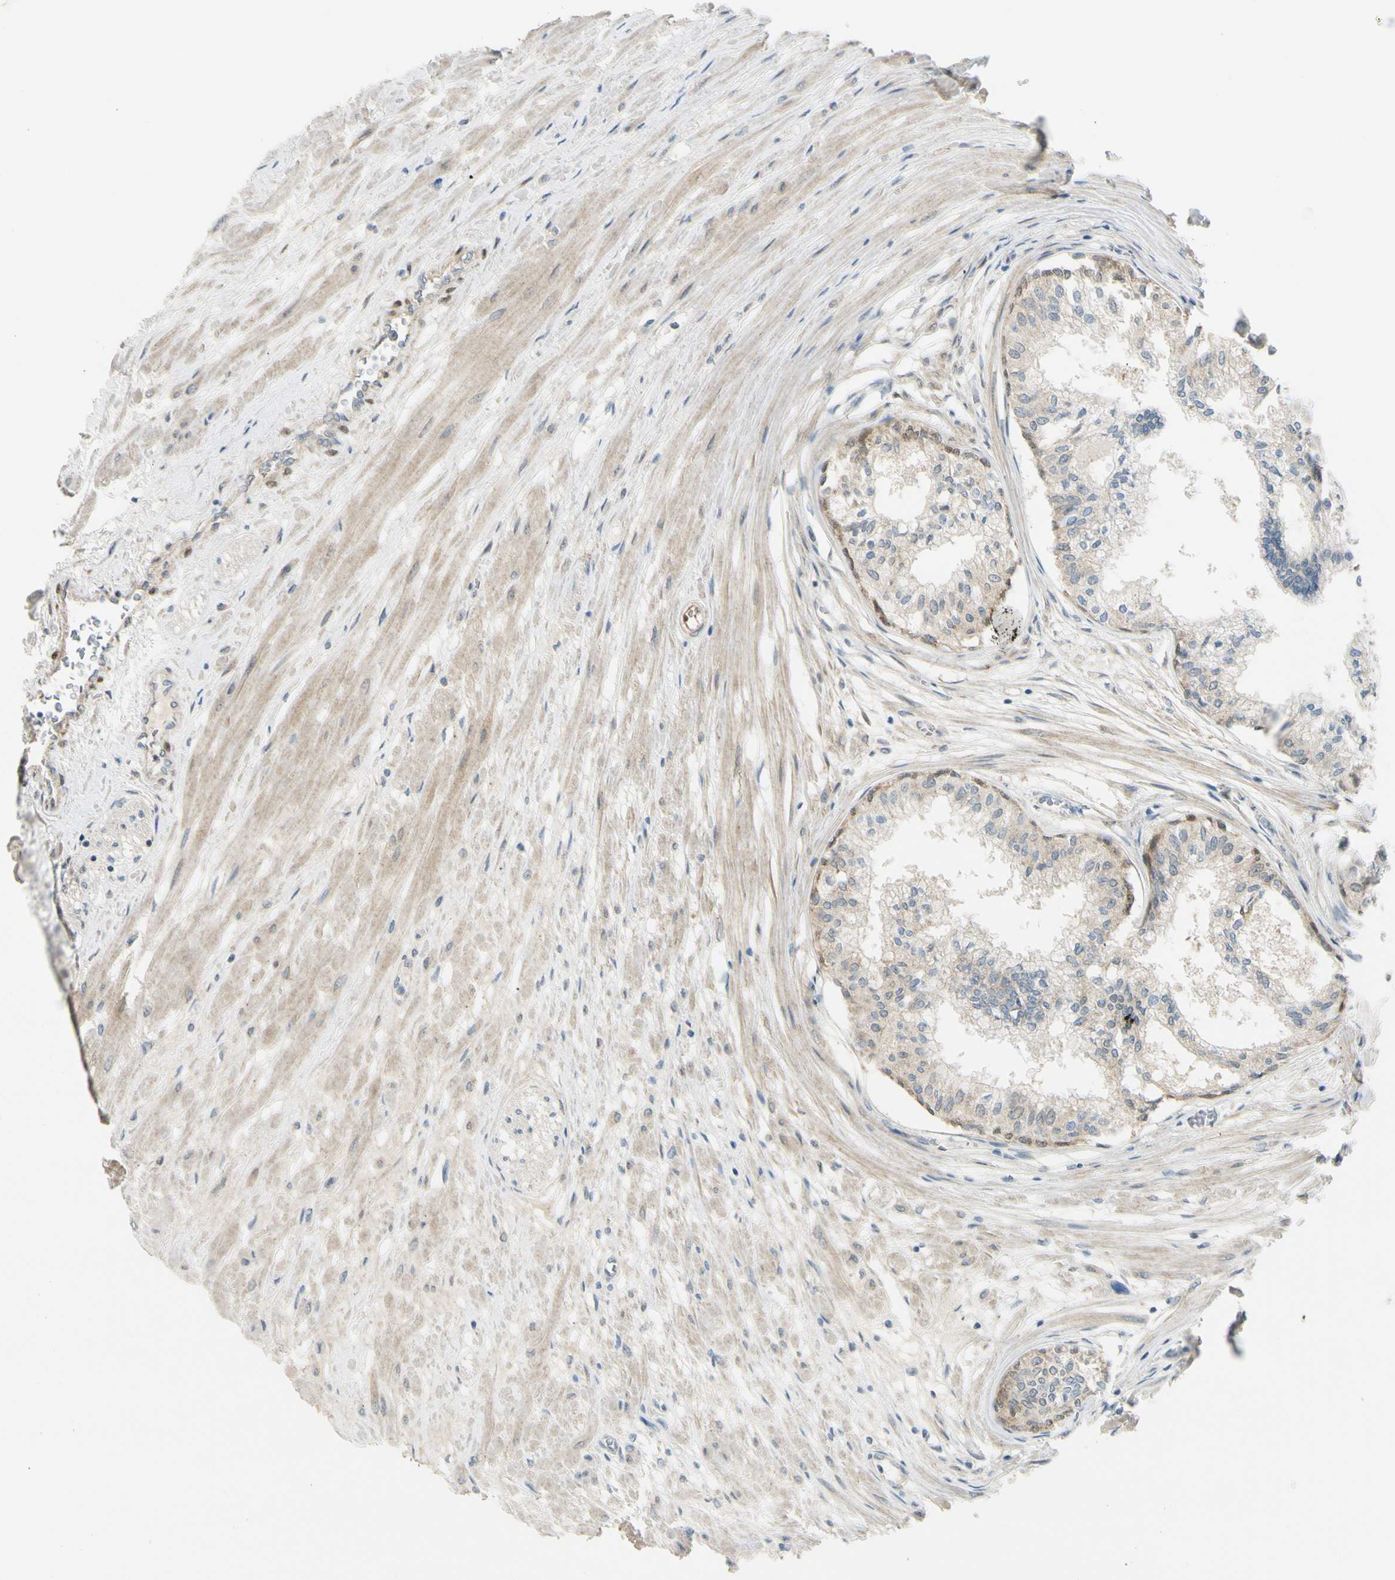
{"staining": {"intensity": "moderate", "quantity": "<25%", "location": "cytoplasmic/membranous"}, "tissue": "prostate", "cell_type": "Glandular cells", "image_type": "normal", "snomed": [{"axis": "morphology", "description": "Normal tissue, NOS"}, {"axis": "topography", "description": "Prostate"}, {"axis": "topography", "description": "Seminal veicle"}], "caption": "Immunohistochemical staining of unremarkable human prostate shows <25% levels of moderate cytoplasmic/membranous protein positivity in about <25% of glandular cells.", "gene": "FHL2", "patient": {"sex": "male", "age": 60}}